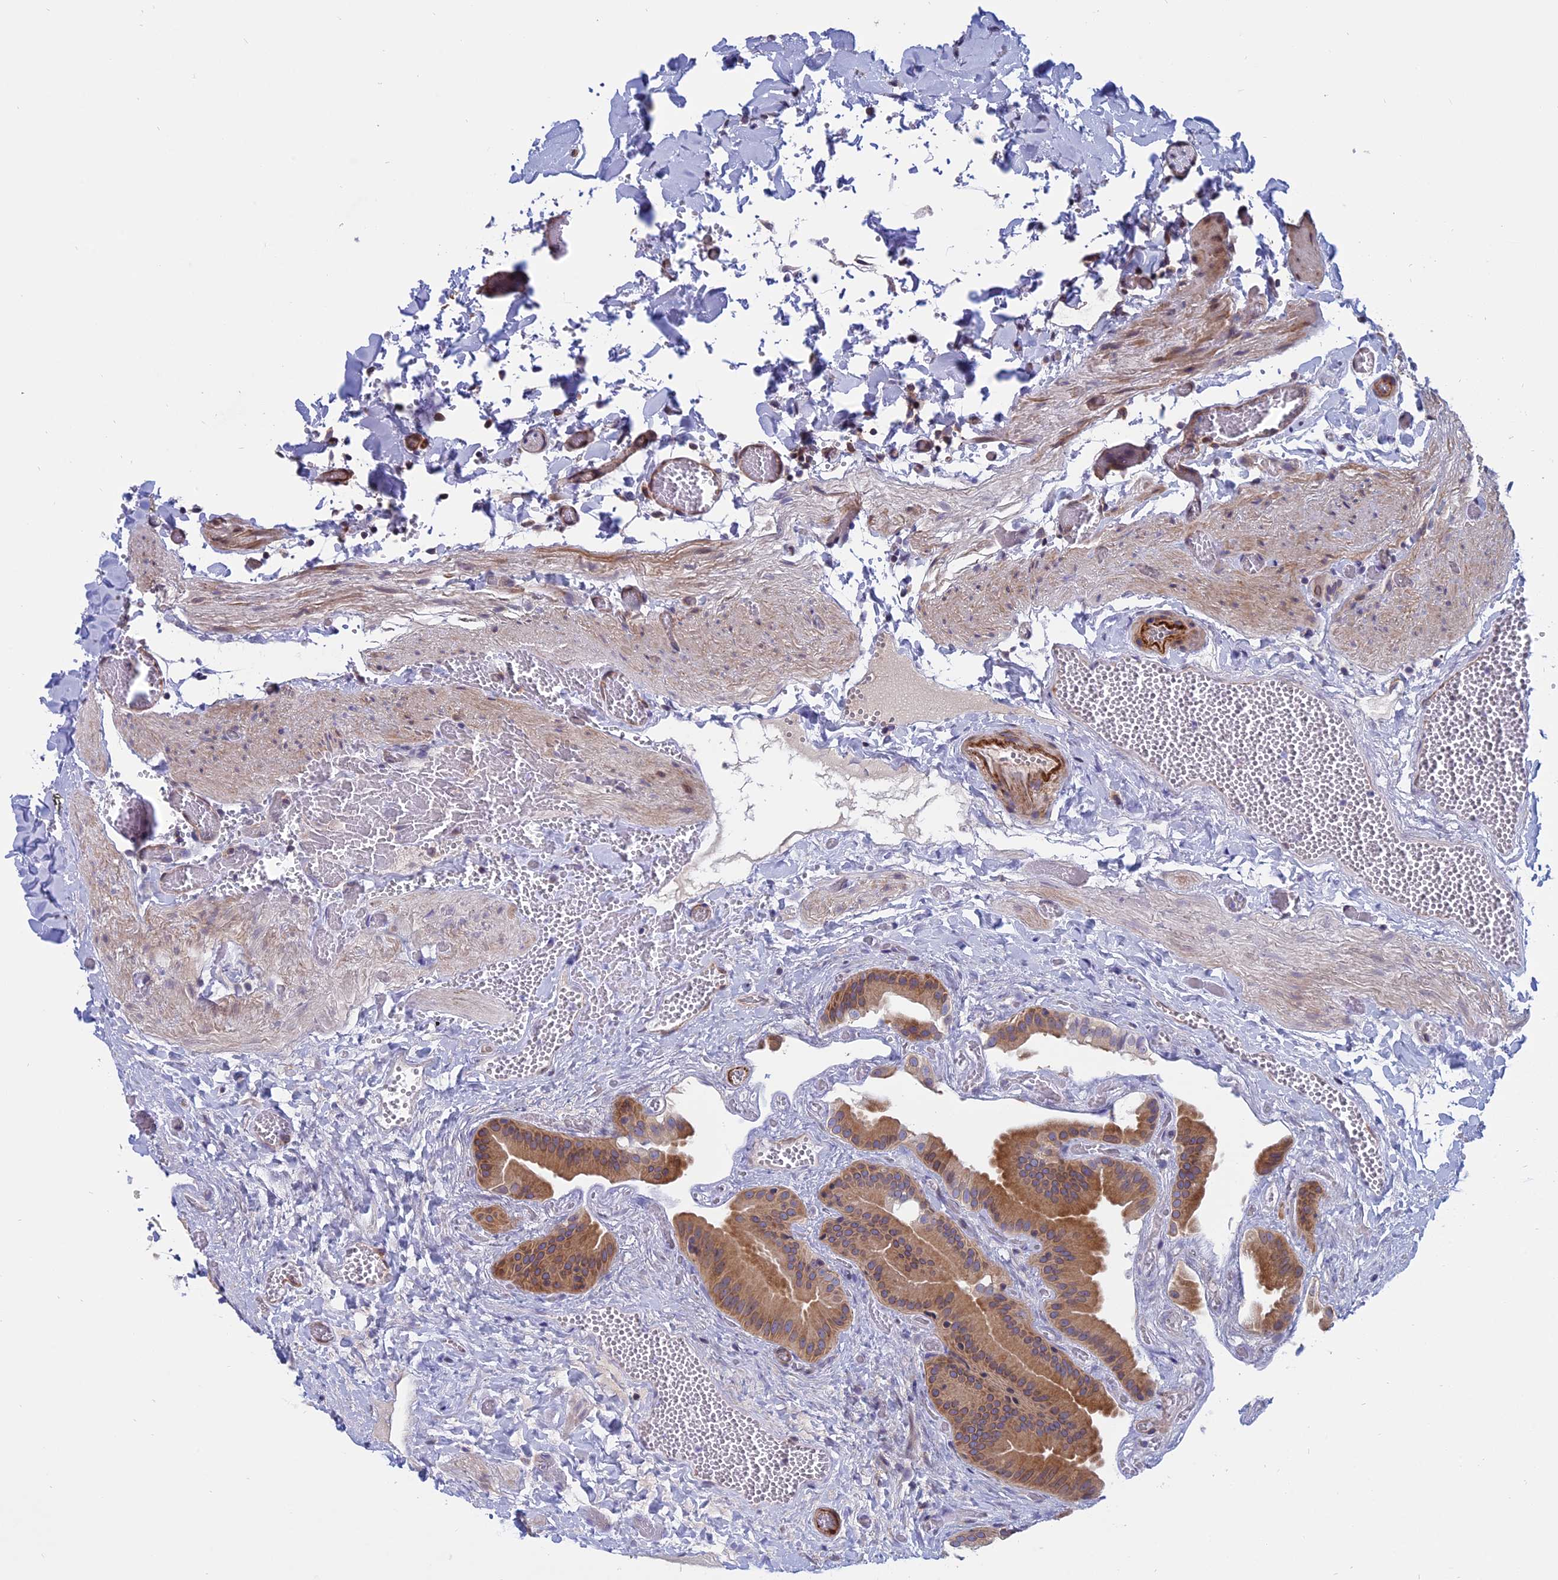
{"staining": {"intensity": "moderate", "quantity": "25%-75%", "location": "cytoplasmic/membranous"}, "tissue": "gallbladder", "cell_type": "Glandular cells", "image_type": "normal", "snomed": [{"axis": "morphology", "description": "Normal tissue, NOS"}, {"axis": "topography", "description": "Gallbladder"}], "caption": "Moderate cytoplasmic/membranous positivity for a protein is identified in about 25%-75% of glandular cells of benign gallbladder using immunohistochemistry.", "gene": "NAA10", "patient": {"sex": "female", "age": 64}}